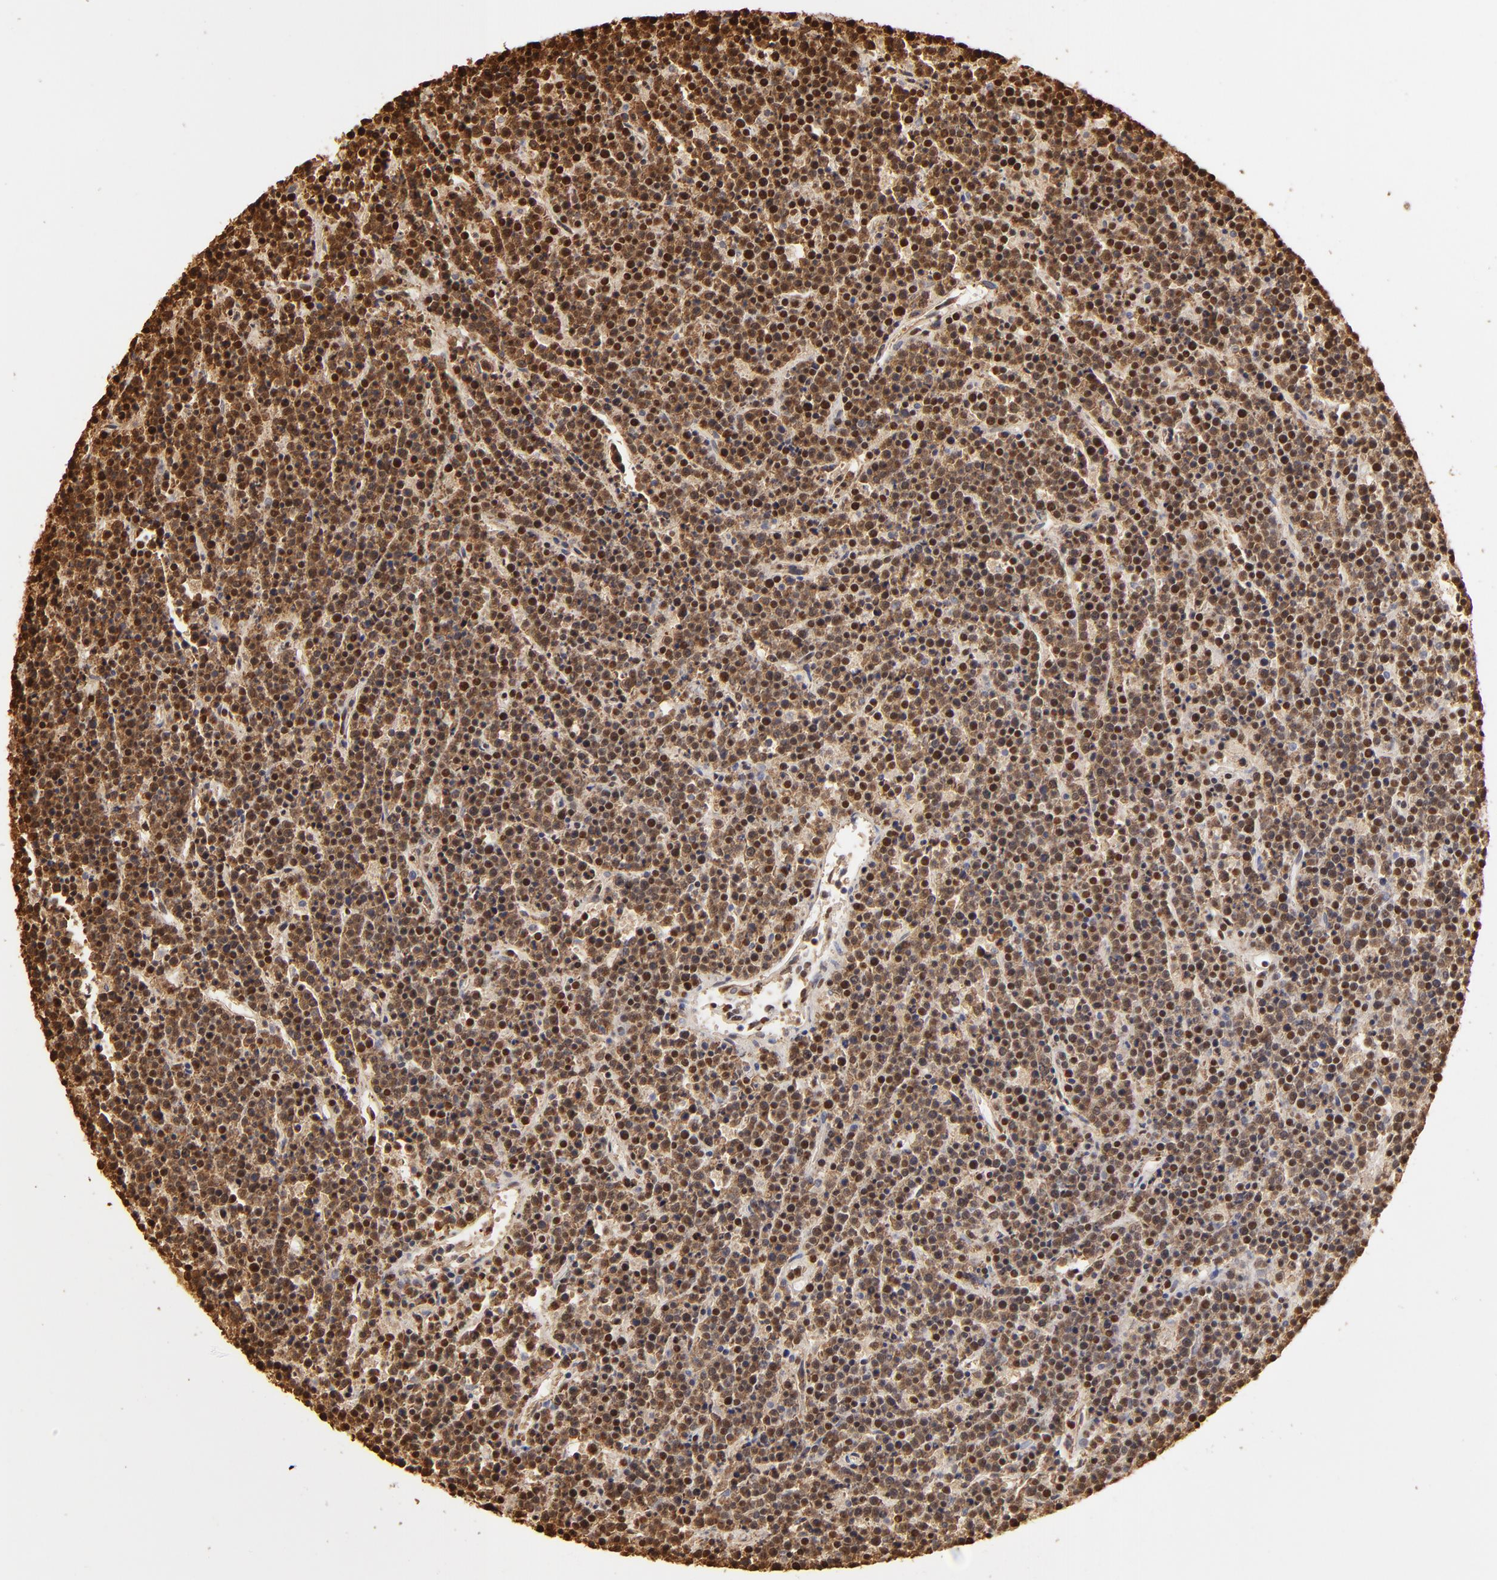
{"staining": {"intensity": "strong", "quantity": ">75%", "location": "nuclear"}, "tissue": "lymphoma", "cell_type": "Tumor cells", "image_type": "cancer", "snomed": [{"axis": "morphology", "description": "Malignant lymphoma, non-Hodgkin's type, High grade"}, {"axis": "topography", "description": "Ovary"}], "caption": "Immunohistochemical staining of malignant lymphoma, non-Hodgkin's type (high-grade) reveals strong nuclear protein expression in approximately >75% of tumor cells. Nuclei are stained in blue.", "gene": "ILF3", "patient": {"sex": "female", "age": 56}}